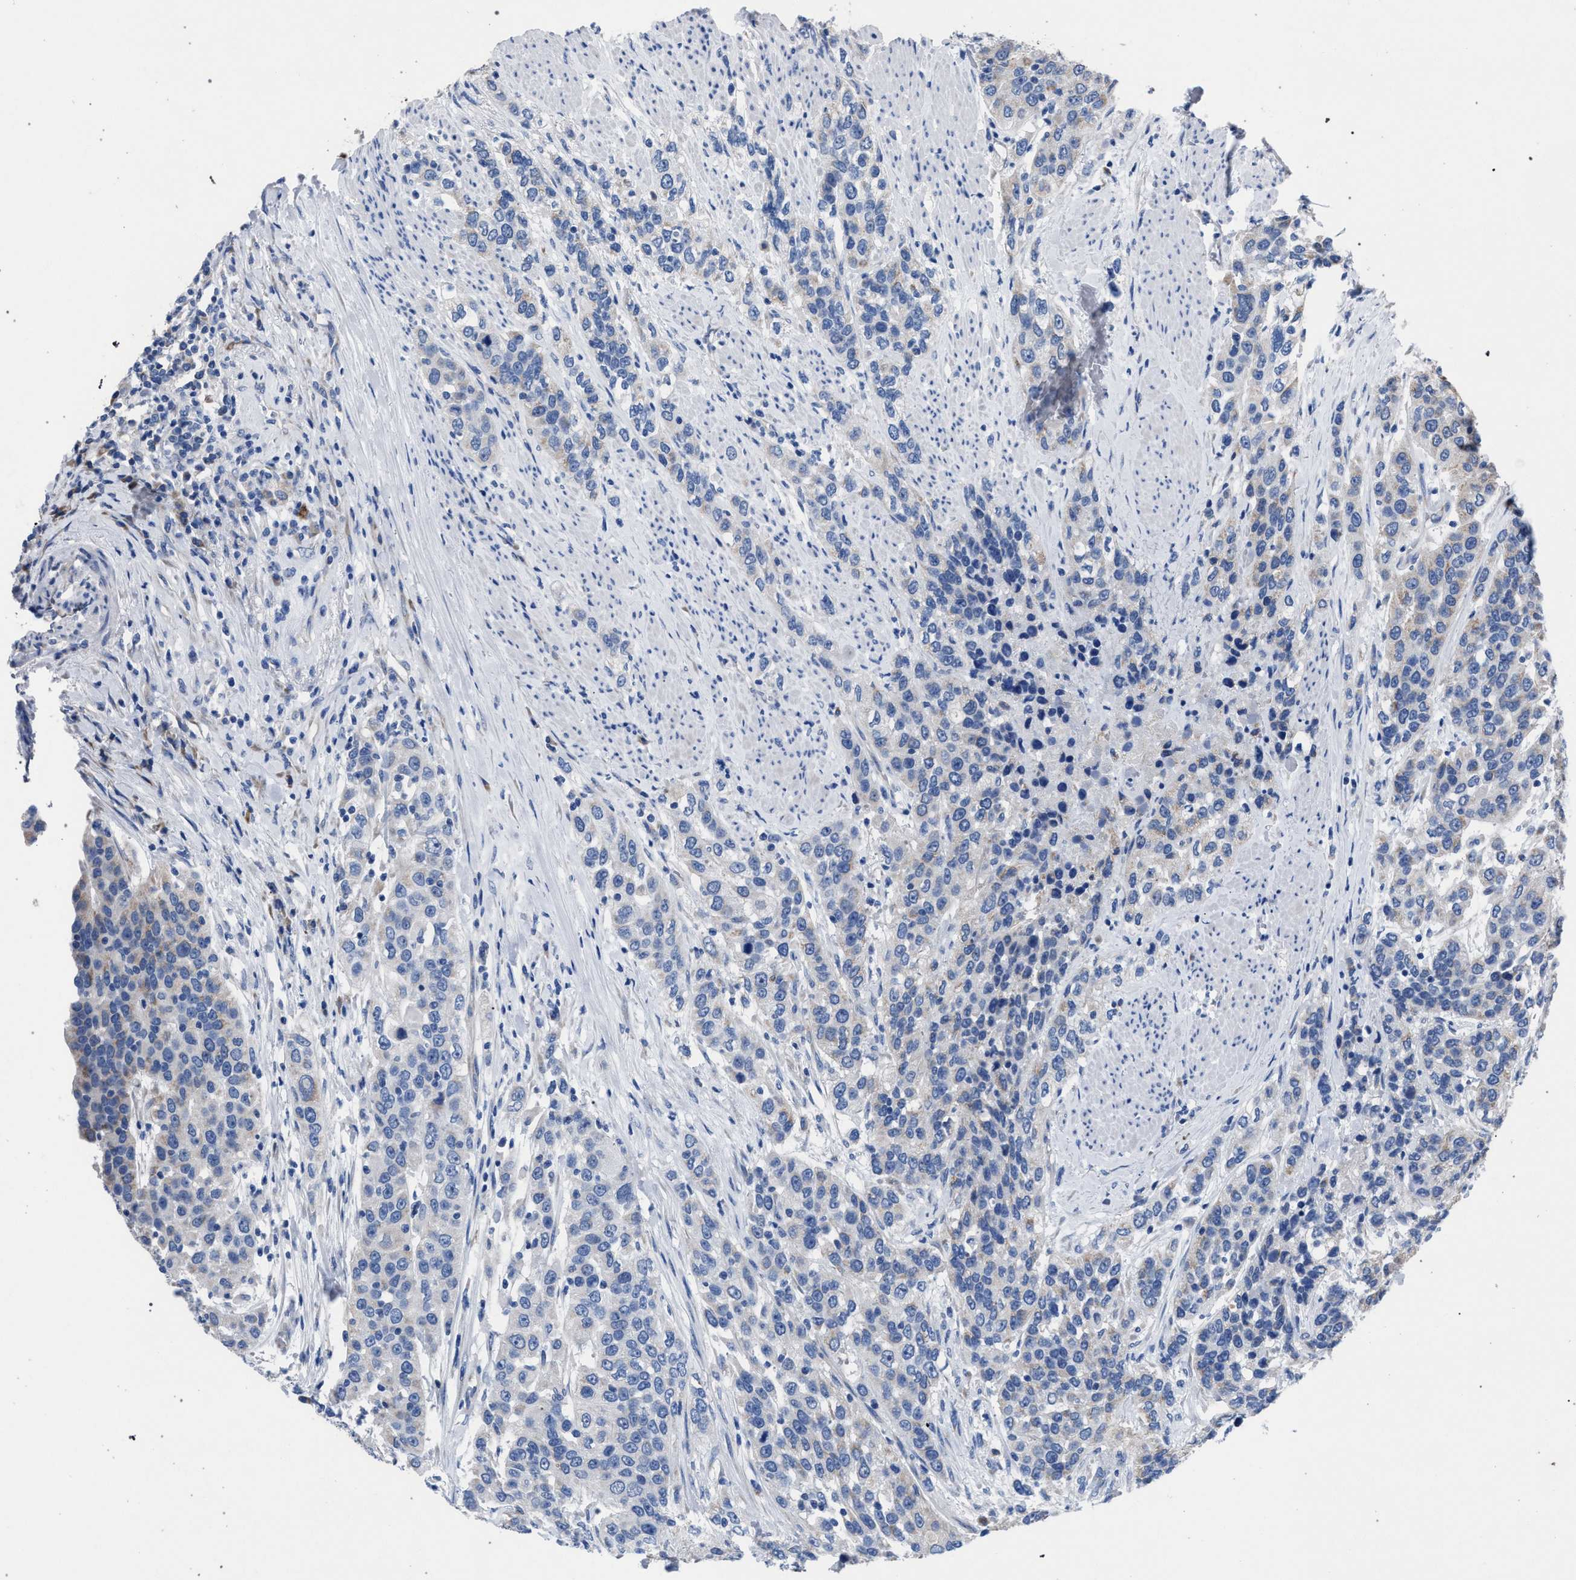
{"staining": {"intensity": "negative", "quantity": "none", "location": "none"}, "tissue": "urothelial cancer", "cell_type": "Tumor cells", "image_type": "cancer", "snomed": [{"axis": "morphology", "description": "Urothelial carcinoma, High grade"}, {"axis": "topography", "description": "Urinary bladder"}], "caption": "IHC photomicrograph of neoplastic tissue: human urothelial cancer stained with DAB (3,3'-diaminobenzidine) demonstrates no significant protein staining in tumor cells. (IHC, brightfield microscopy, high magnification).", "gene": "CRYZ", "patient": {"sex": "female", "age": 80}}